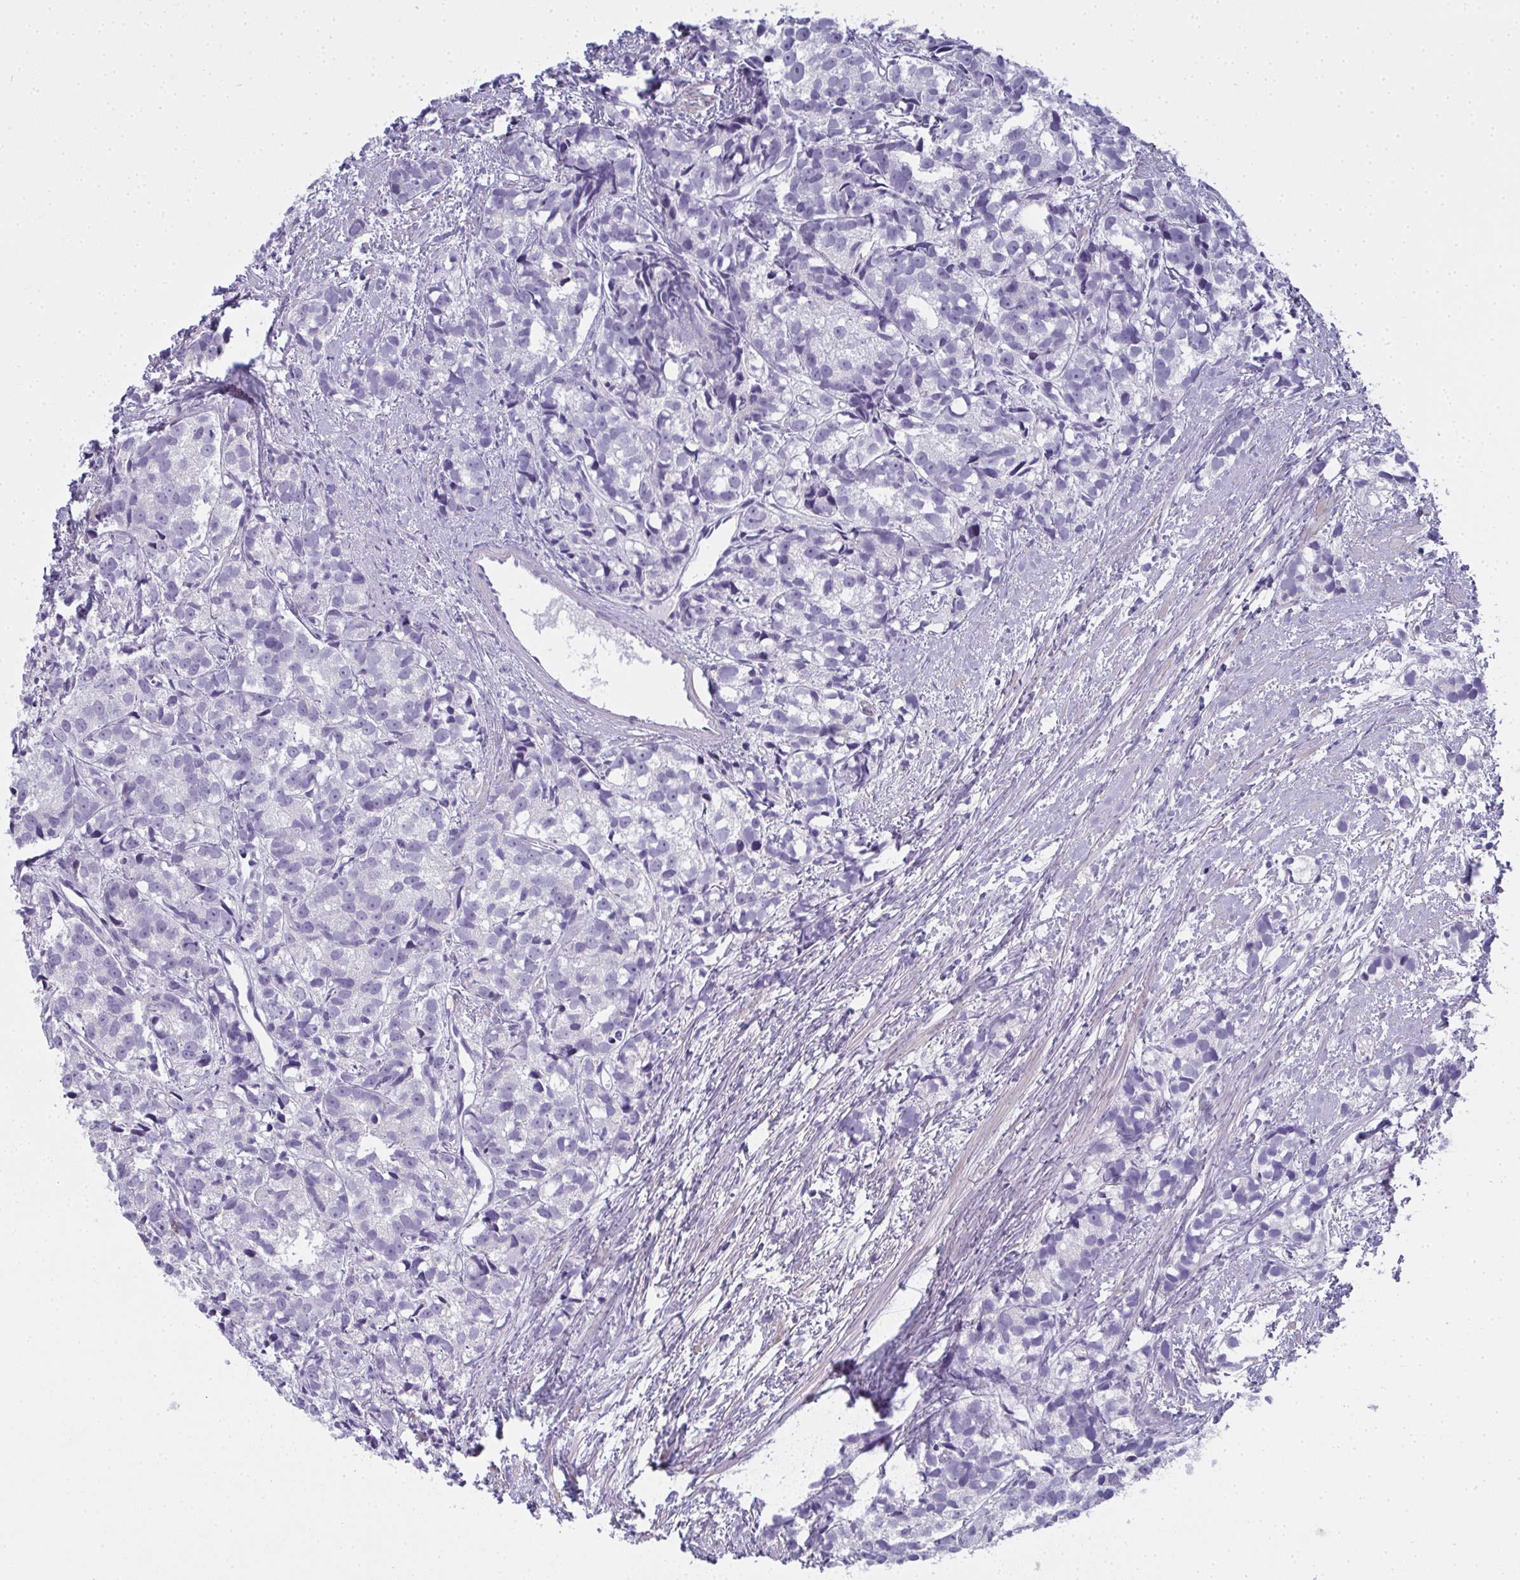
{"staining": {"intensity": "negative", "quantity": "none", "location": "none"}, "tissue": "prostate cancer", "cell_type": "Tumor cells", "image_type": "cancer", "snomed": [{"axis": "morphology", "description": "Adenocarcinoma, High grade"}, {"axis": "topography", "description": "Prostate"}], "caption": "DAB immunohistochemical staining of human prostate cancer (adenocarcinoma (high-grade)) displays no significant expression in tumor cells.", "gene": "SLC36A2", "patient": {"sex": "male", "age": 77}}